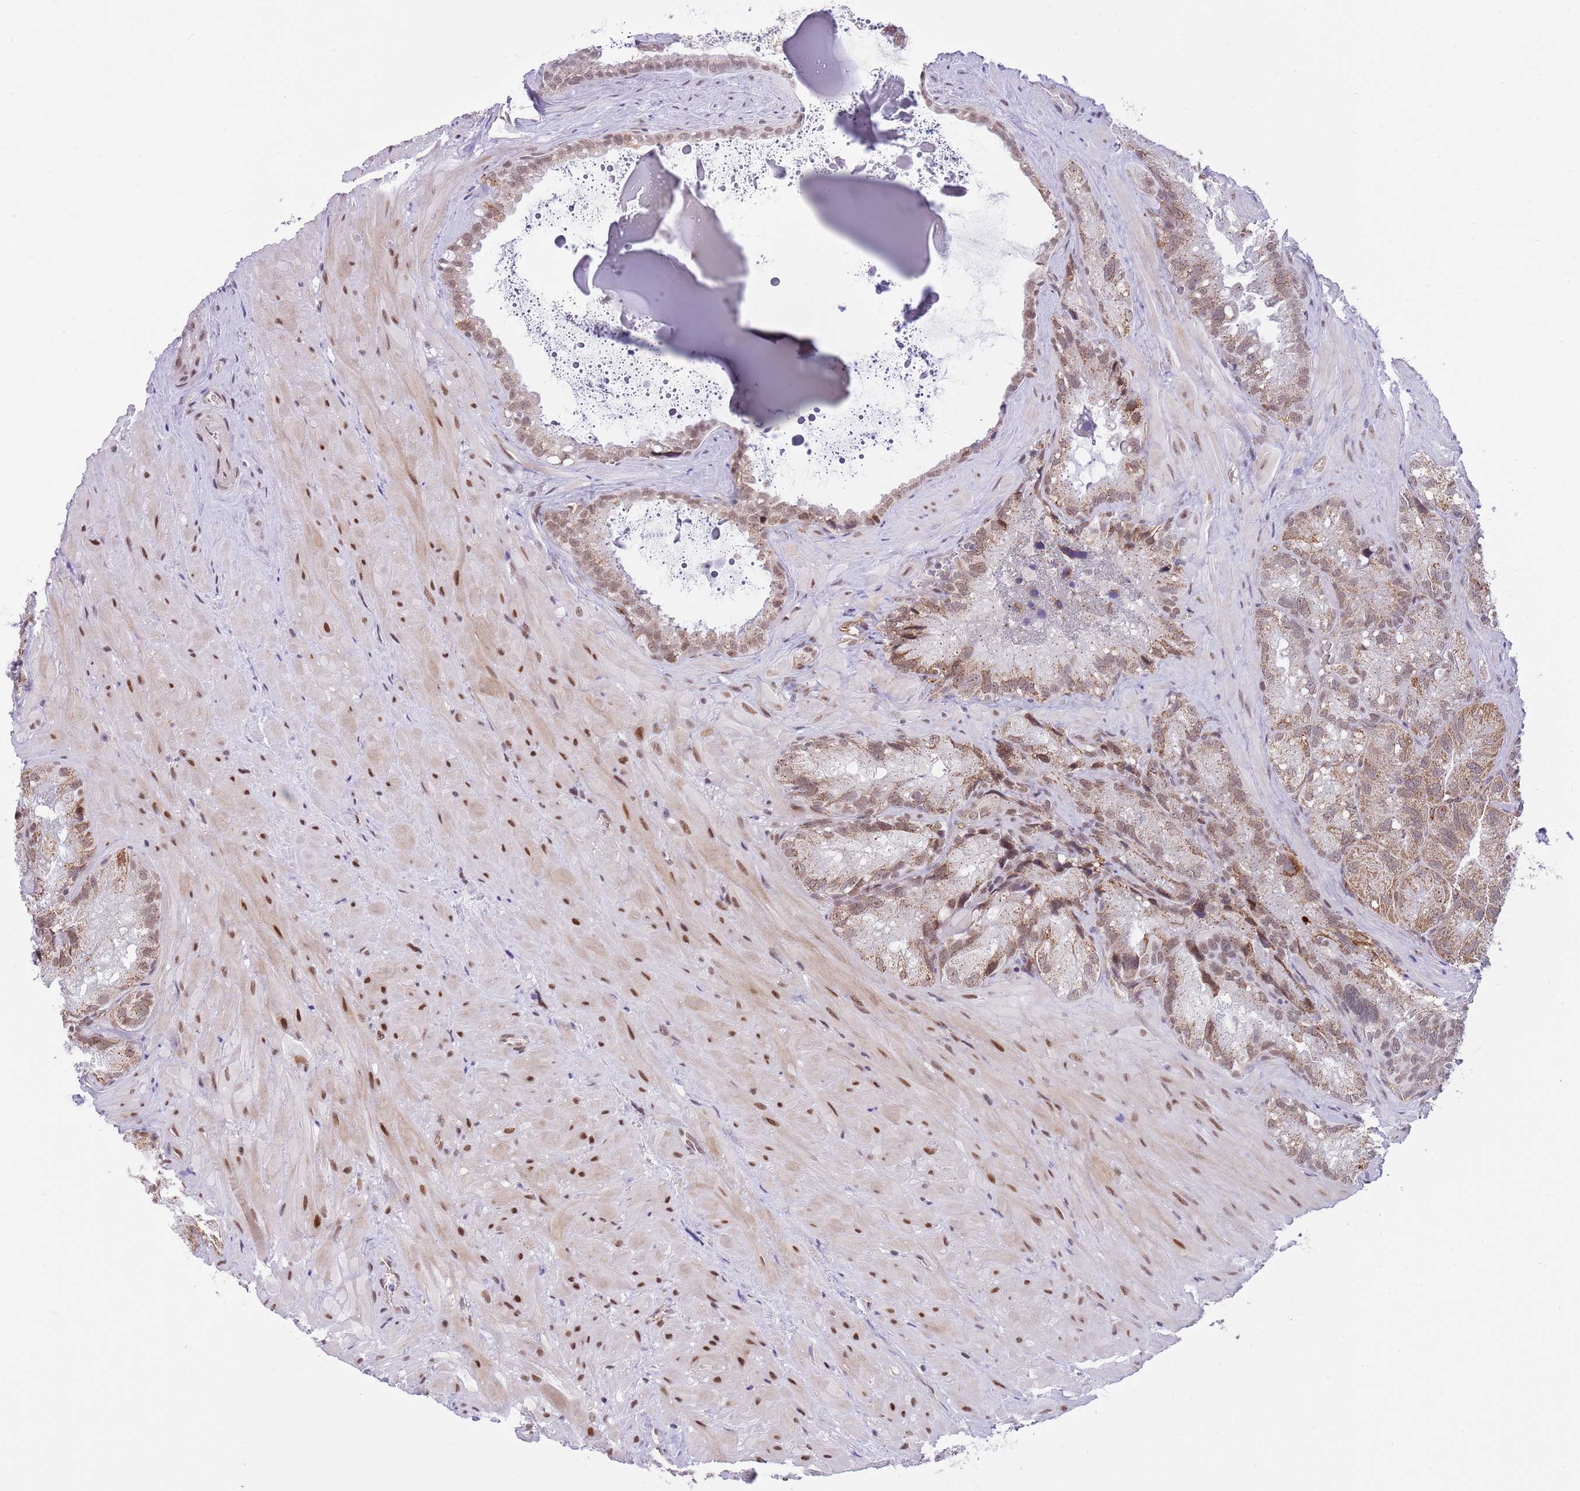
{"staining": {"intensity": "moderate", "quantity": ">75%", "location": "cytoplasmic/membranous,nuclear"}, "tissue": "seminal vesicle", "cell_type": "Glandular cells", "image_type": "normal", "snomed": [{"axis": "morphology", "description": "Normal tissue, NOS"}, {"axis": "topography", "description": "Seminal veicle"}], "caption": "Immunohistochemical staining of unremarkable human seminal vesicle reveals moderate cytoplasmic/membranous,nuclear protein positivity in approximately >75% of glandular cells.", "gene": "RFX1", "patient": {"sex": "male", "age": 62}}